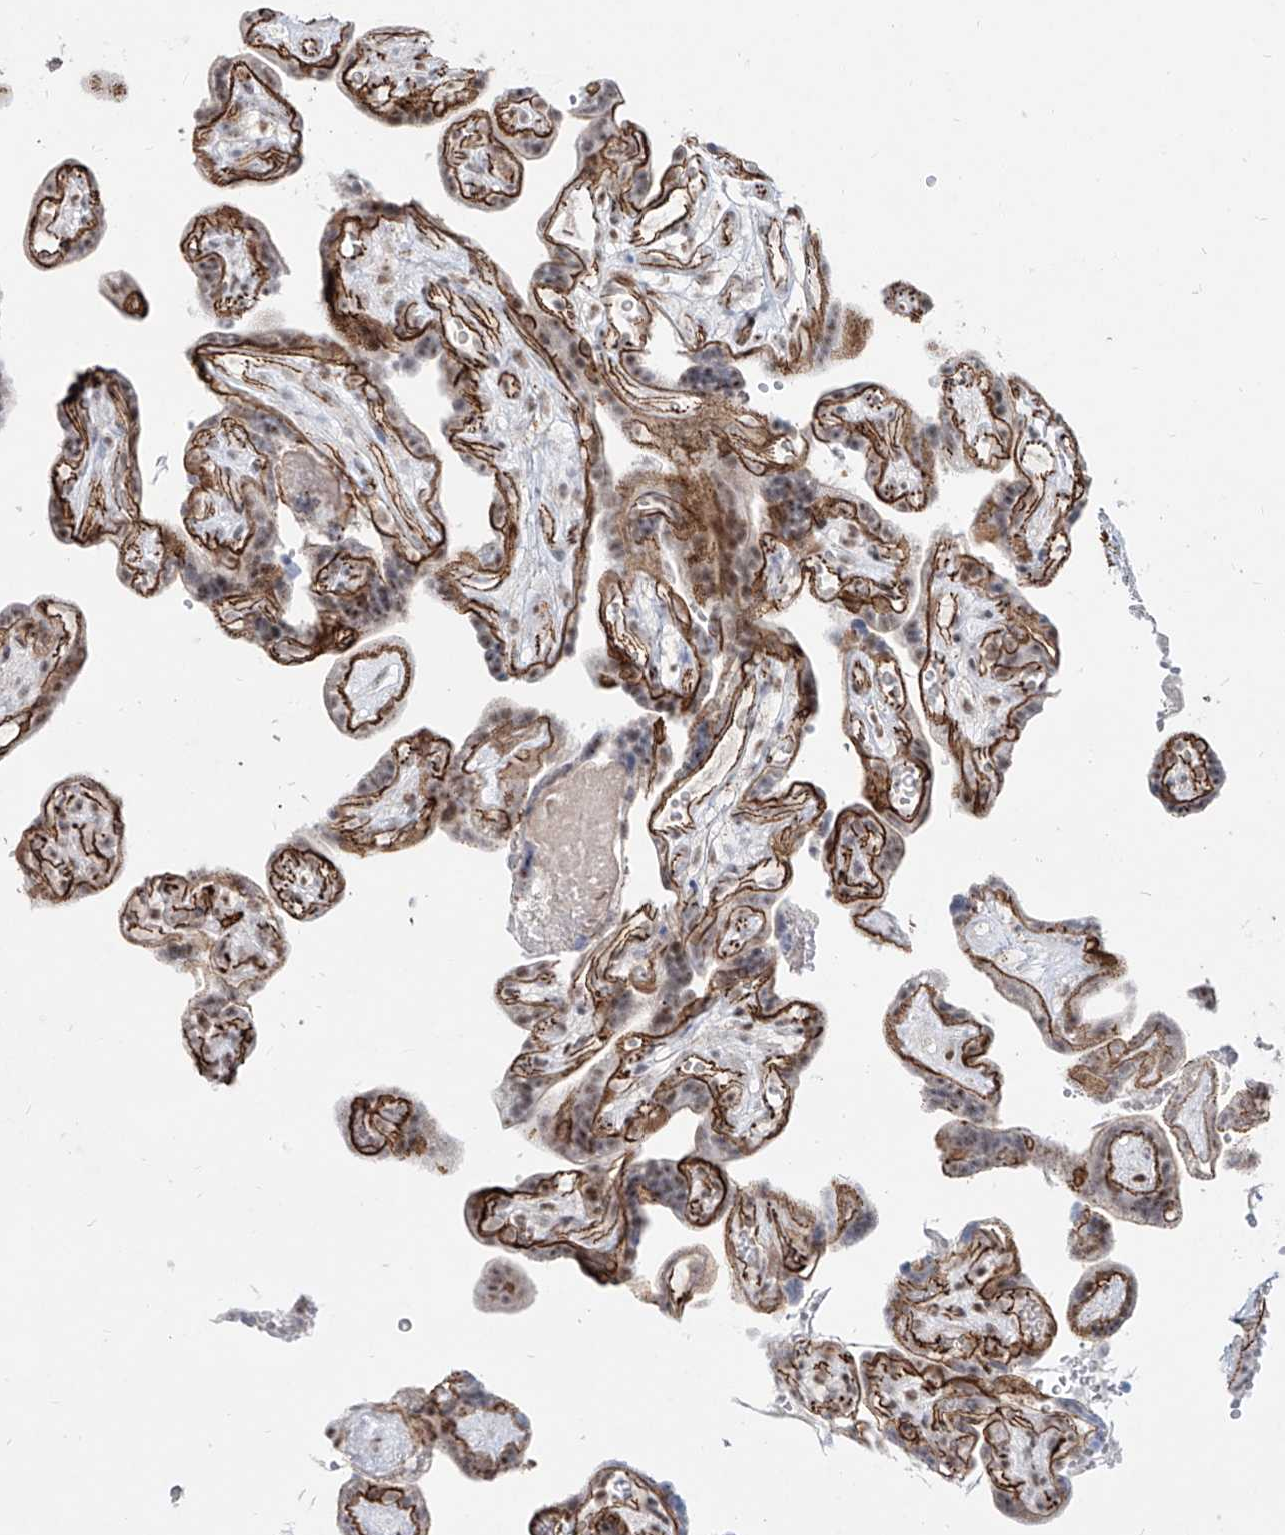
{"staining": {"intensity": "moderate", "quantity": ">75%", "location": "nuclear"}, "tissue": "placenta", "cell_type": "Decidual cells", "image_type": "normal", "snomed": [{"axis": "morphology", "description": "Normal tissue, NOS"}, {"axis": "topography", "description": "Placenta"}], "caption": "Decidual cells reveal moderate nuclear positivity in about >75% of cells in unremarkable placenta.", "gene": "ZNF710", "patient": {"sex": "female", "age": 30}}